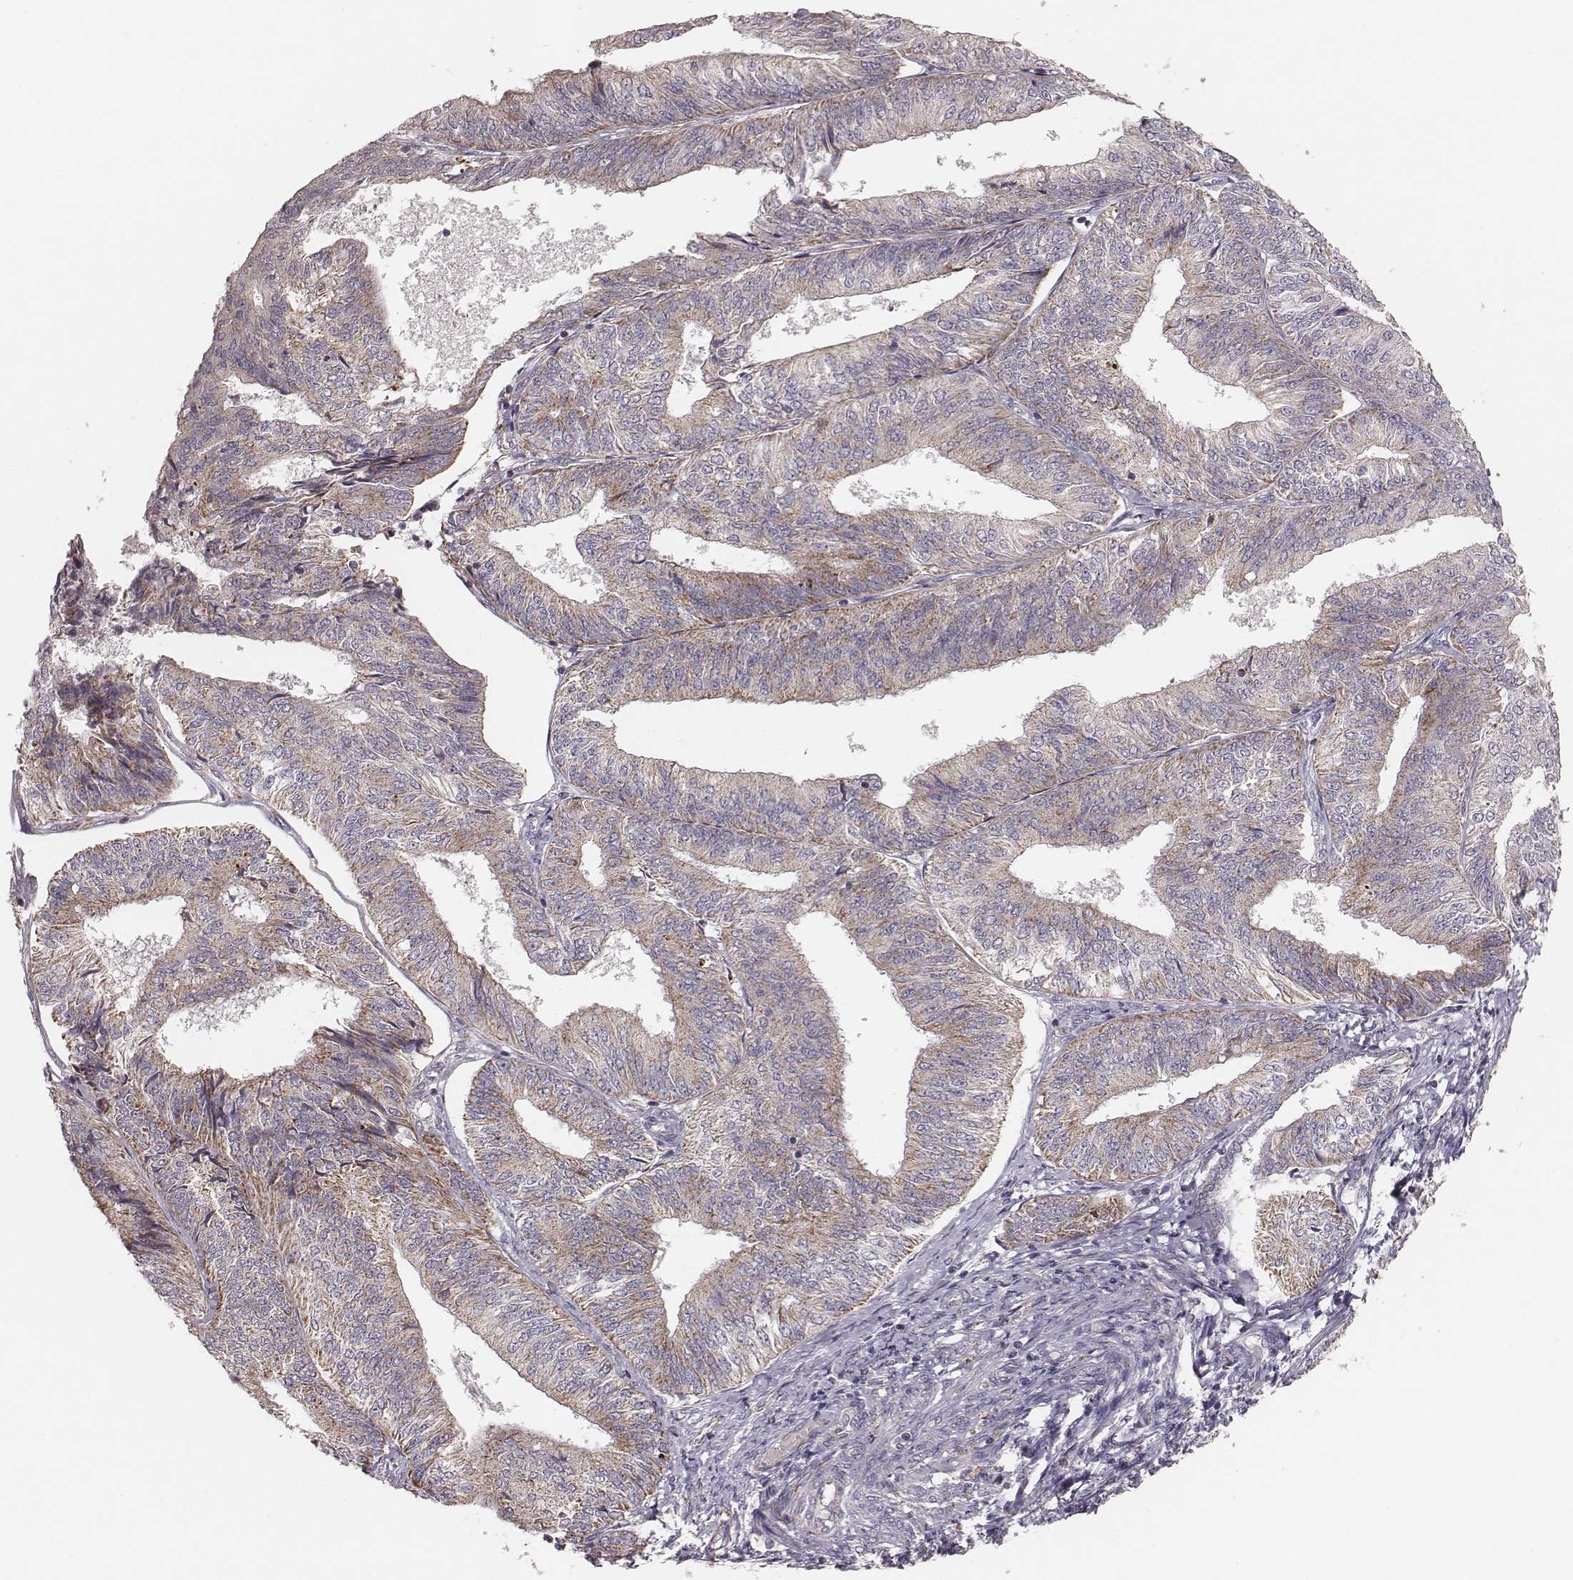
{"staining": {"intensity": "weak", "quantity": "25%-75%", "location": "cytoplasmic/membranous"}, "tissue": "endometrial cancer", "cell_type": "Tumor cells", "image_type": "cancer", "snomed": [{"axis": "morphology", "description": "Adenocarcinoma, NOS"}, {"axis": "topography", "description": "Endometrium"}], "caption": "A brown stain highlights weak cytoplasmic/membranous expression of a protein in endometrial cancer (adenocarcinoma) tumor cells.", "gene": "TUFM", "patient": {"sex": "female", "age": 58}}